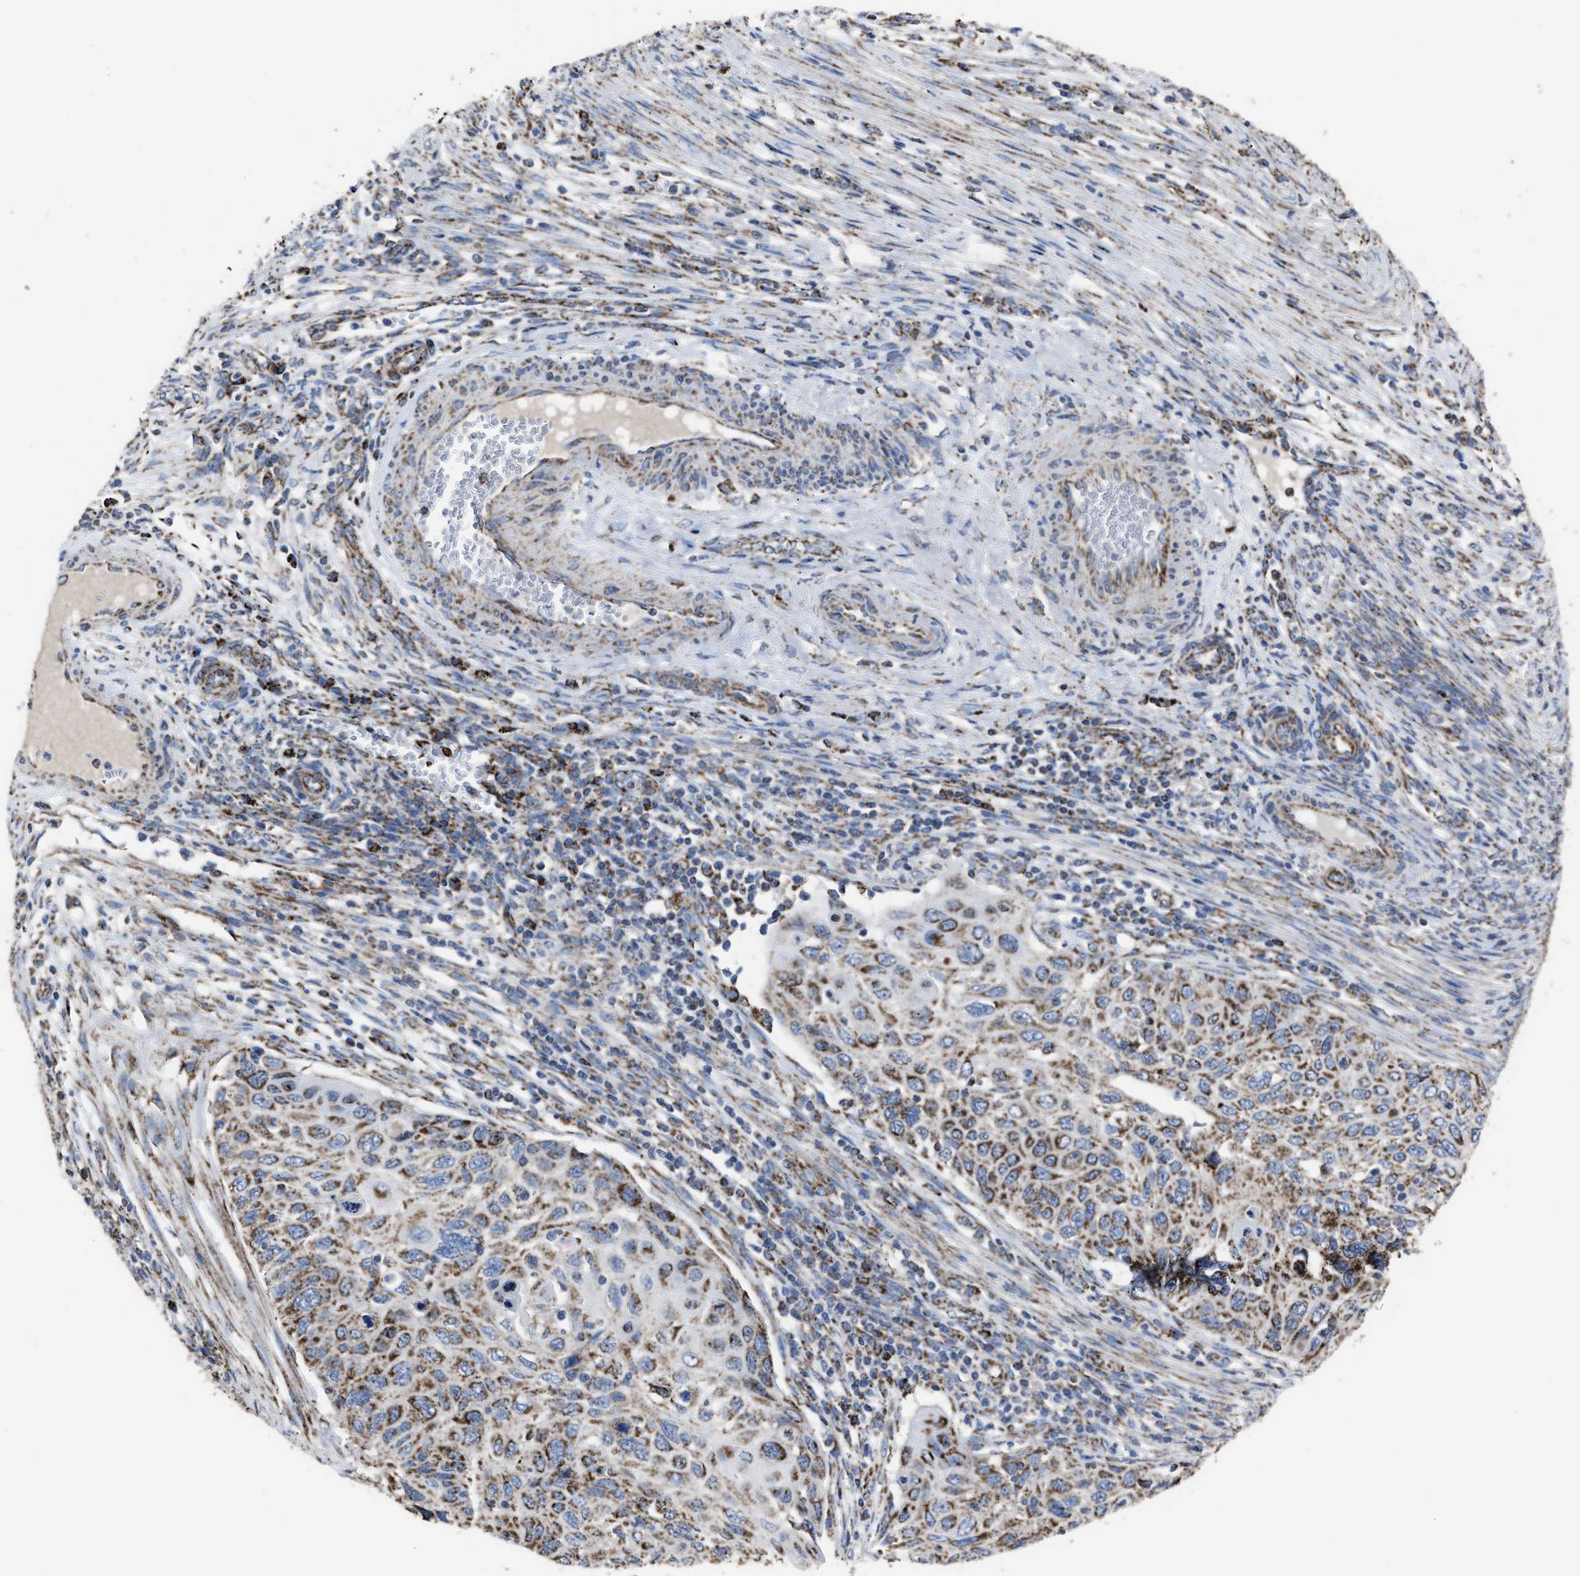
{"staining": {"intensity": "moderate", "quantity": ">75%", "location": "cytoplasmic/membranous"}, "tissue": "cervical cancer", "cell_type": "Tumor cells", "image_type": "cancer", "snomed": [{"axis": "morphology", "description": "Squamous cell carcinoma, NOS"}, {"axis": "topography", "description": "Cervix"}], "caption": "Immunohistochemistry of squamous cell carcinoma (cervical) shows medium levels of moderate cytoplasmic/membranous staining in about >75% of tumor cells.", "gene": "NDUFV3", "patient": {"sex": "female", "age": 70}}